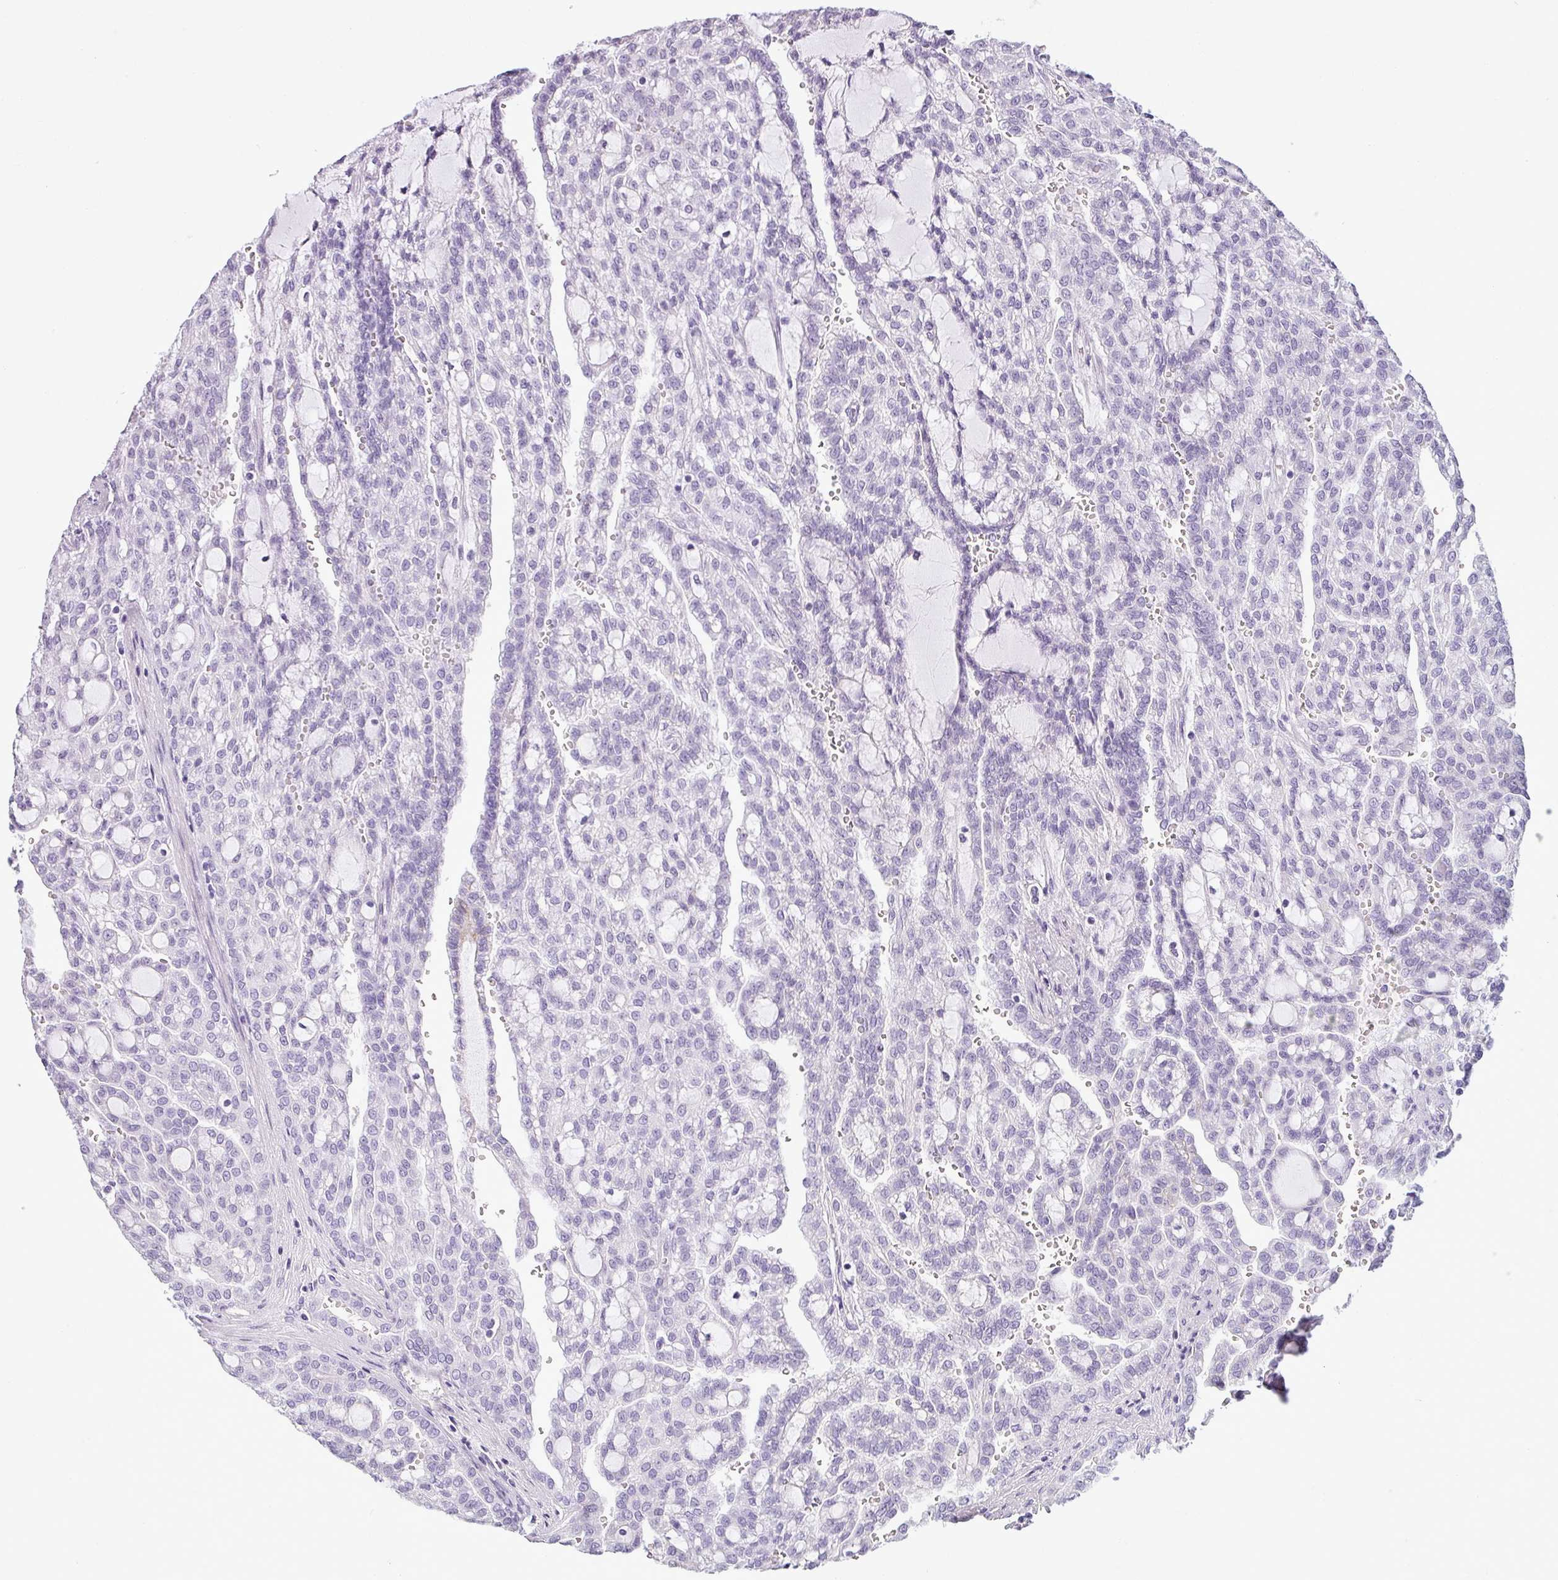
{"staining": {"intensity": "negative", "quantity": "none", "location": "none"}, "tissue": "renal cancer", "cell_type": "Tumor cells", "image_type": "cancer", "snomed": [{"axis": "morphology", "description": "Adenocarcinoma, NOS"}, {"axis": "topography", "description": "Kidney"}], "caption": "This is an immunohistochemistry photomicrograph of human renal adenocarcinoma. There is no expression in tumor cells.", "gene": "CDH16", "patient": {"sex": "male", "age": 63}}